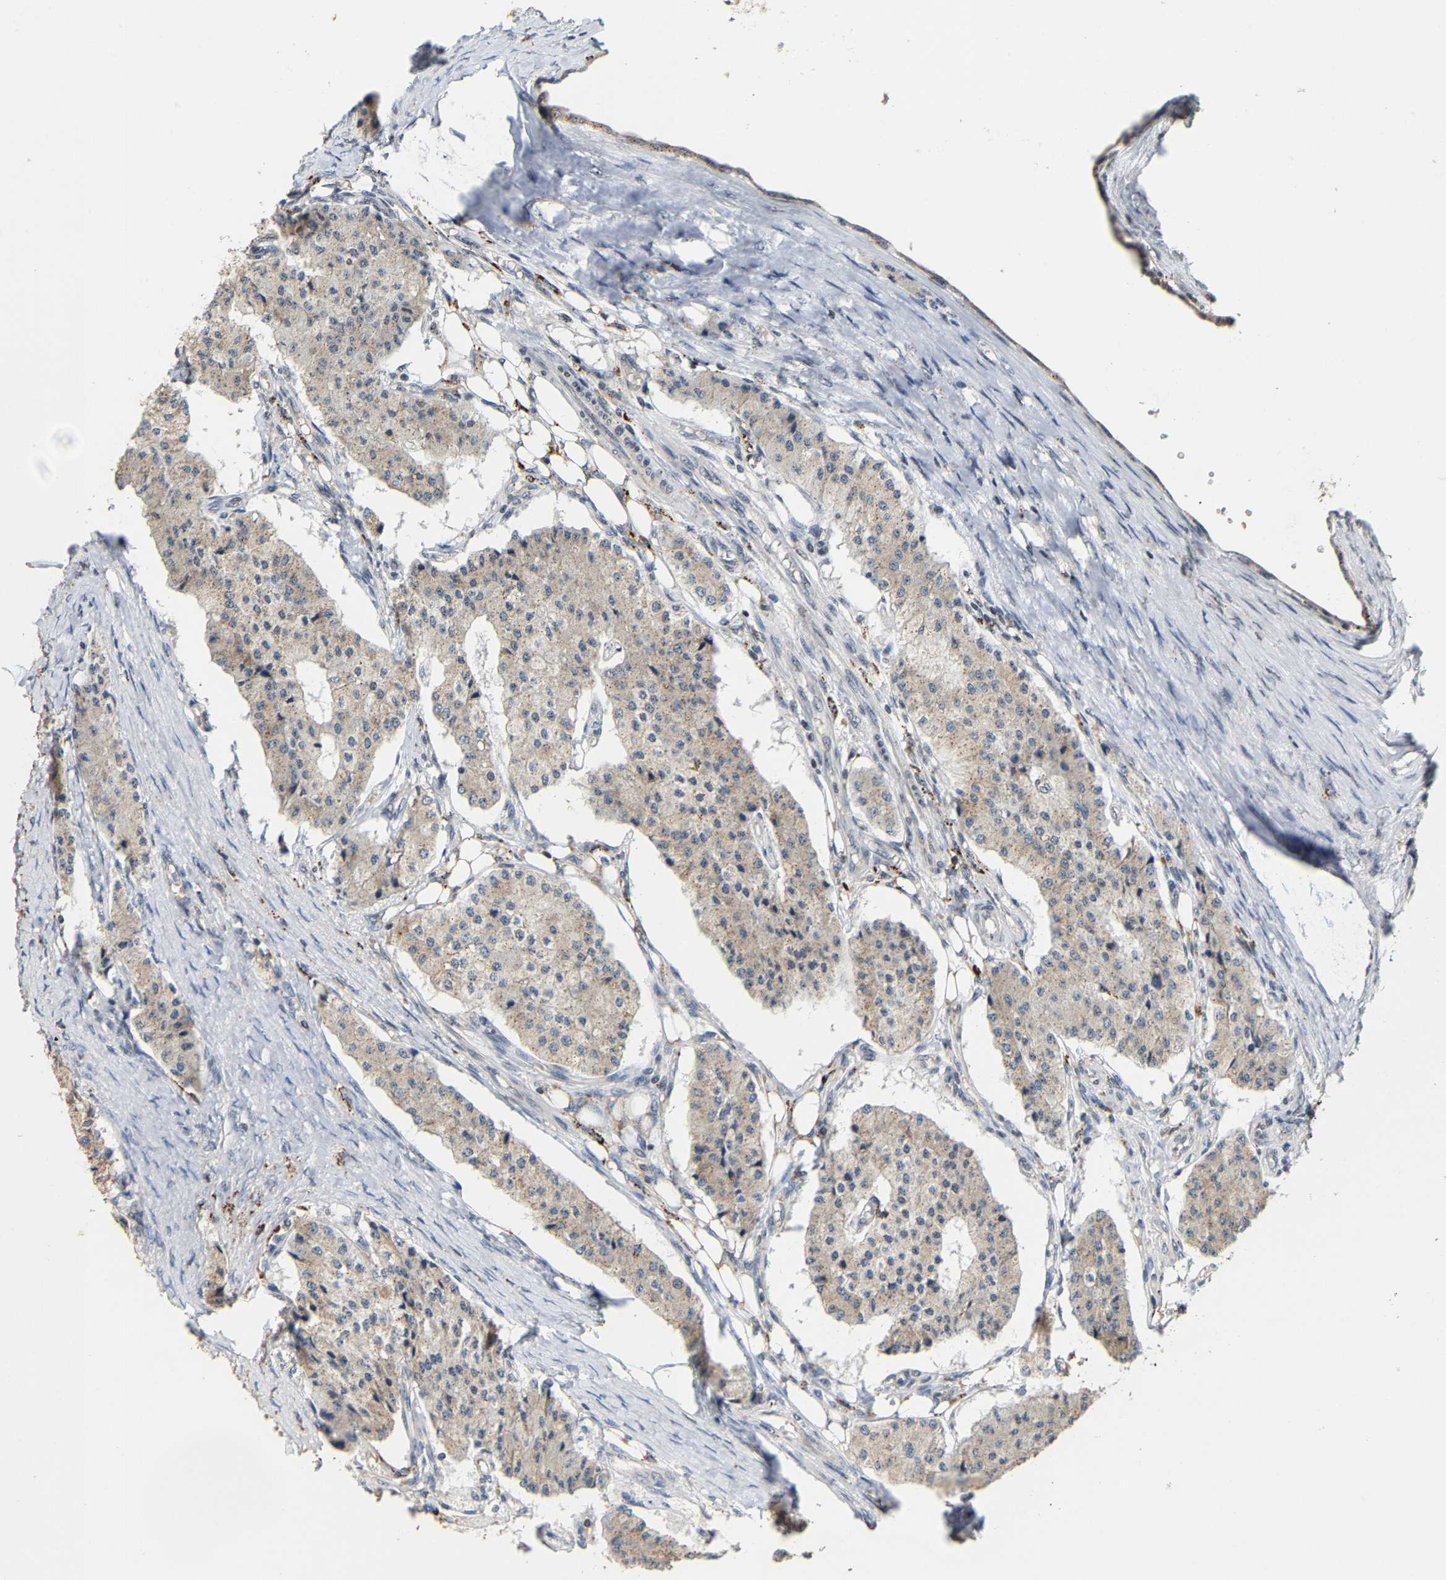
{"staining": {"intensity": "weak", "quantity": ">75%", "location": "cytoplasmic/membranous"}, "tissue": "carcinoid", "cell_type": "Tumor cells", "image_type": "cancer", "snomed": [{"axis": "morphology", "description": "Carcinoid, malignant, NOS"}, {"axis": "topography", "description": "Colon"}], "caption": "The micrograph reveals immunohistochemical staining of carcinoid (malignant). There is weak cytoplasmic/membranous staining is identified in approximately >75% of tumor cells.", "gene": "NOP58", "patient": {"sex": "female", "age": 52}}